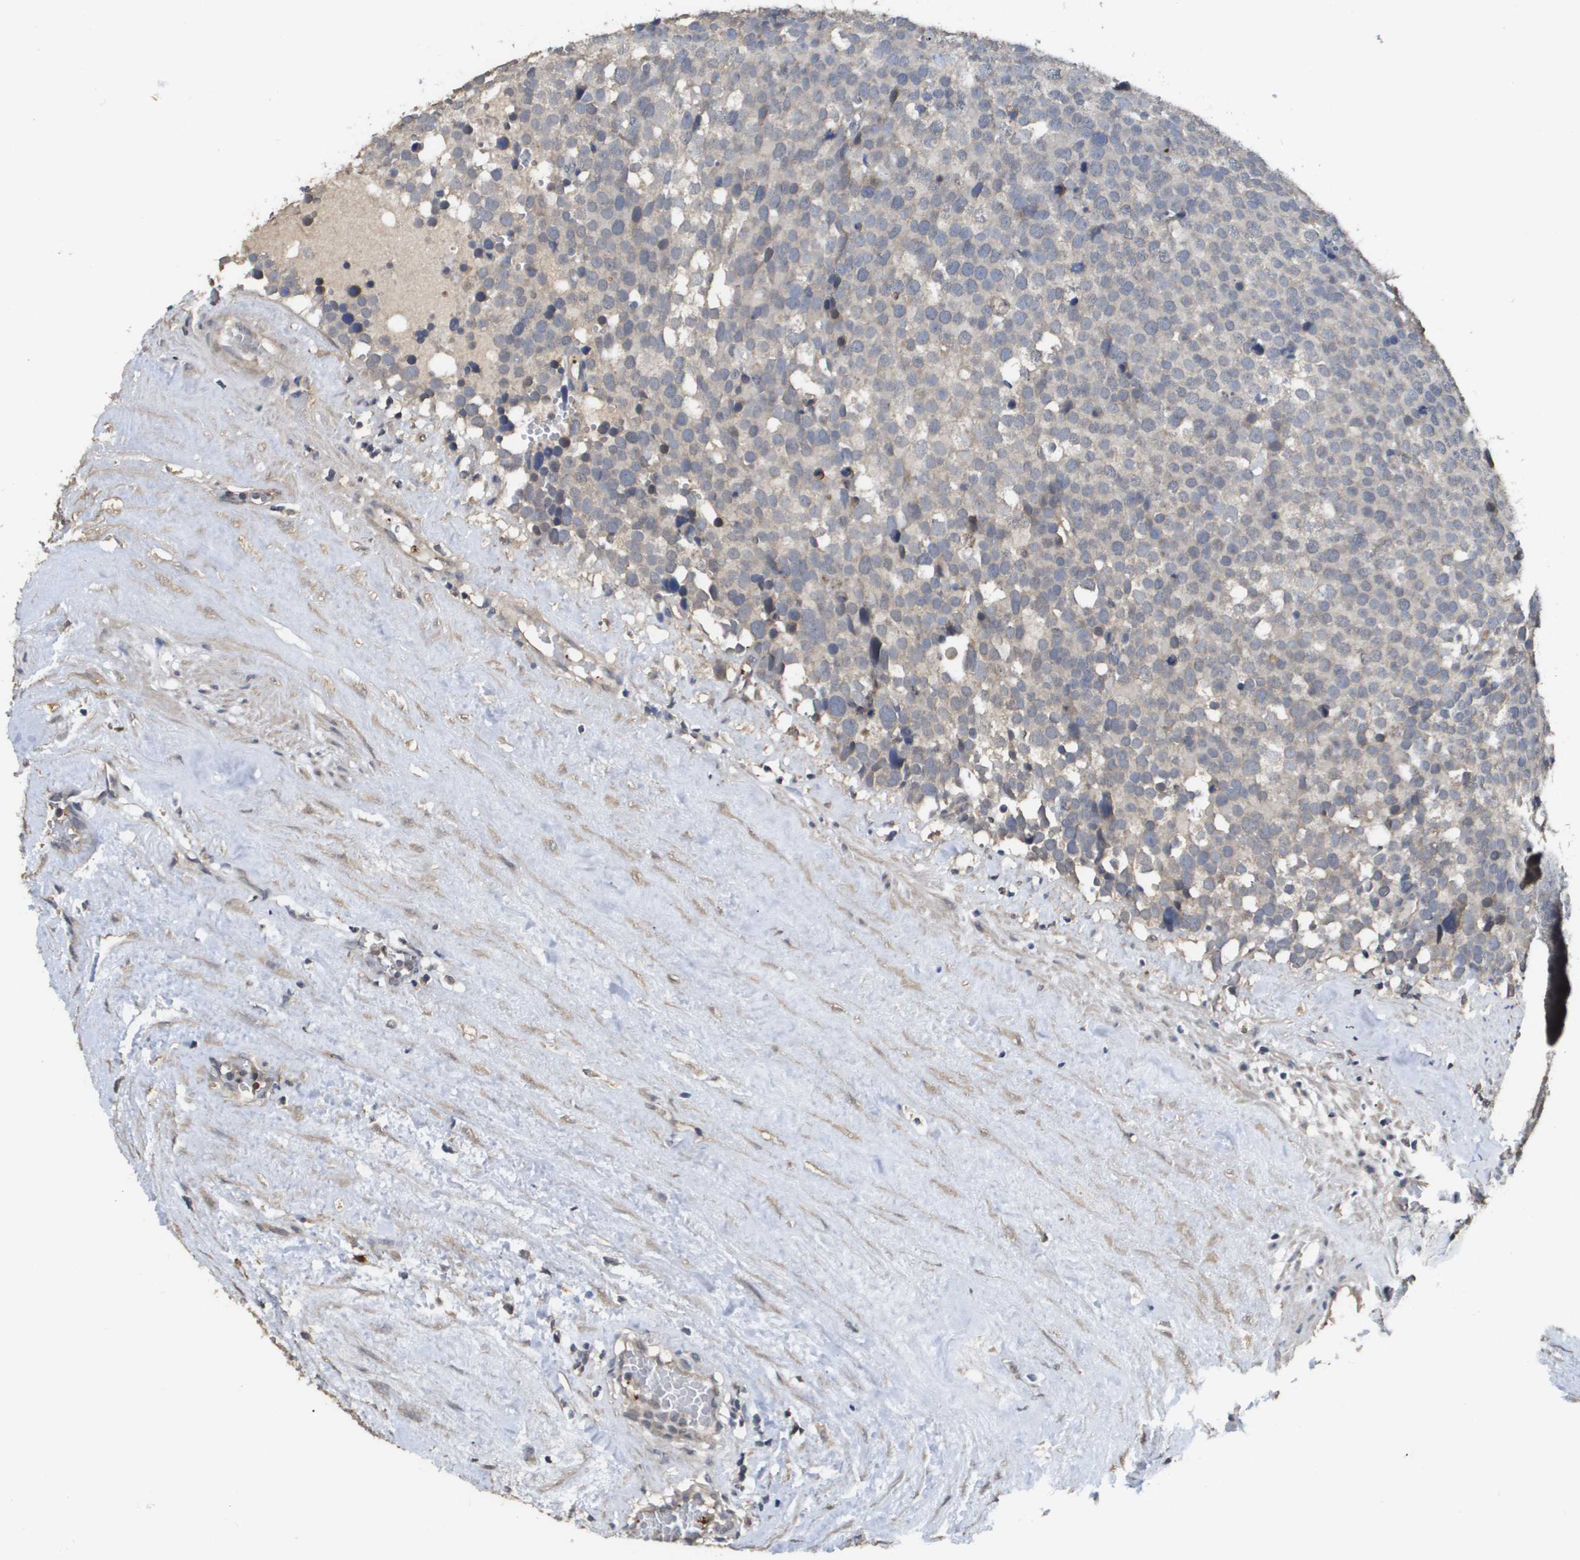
{"staining": {"intensity": "negative", "quantity": "none", "location": "none"}, "tissue": "testis cancer", "cell_type": "Tumor cells", "image_type": "cancer", "snomed": [{"axis": "morphology", "description": "Seminoma, NOS"}, {"axis": "topography", "description": "Testis"}], "caption": "A micrograph of human testis cancer is negative for staining in tumor cells. (DAB IHC with hematoxylin counter stain).", "gene": "RAB27B", "patient": {"sex": "male", "age": 71}}